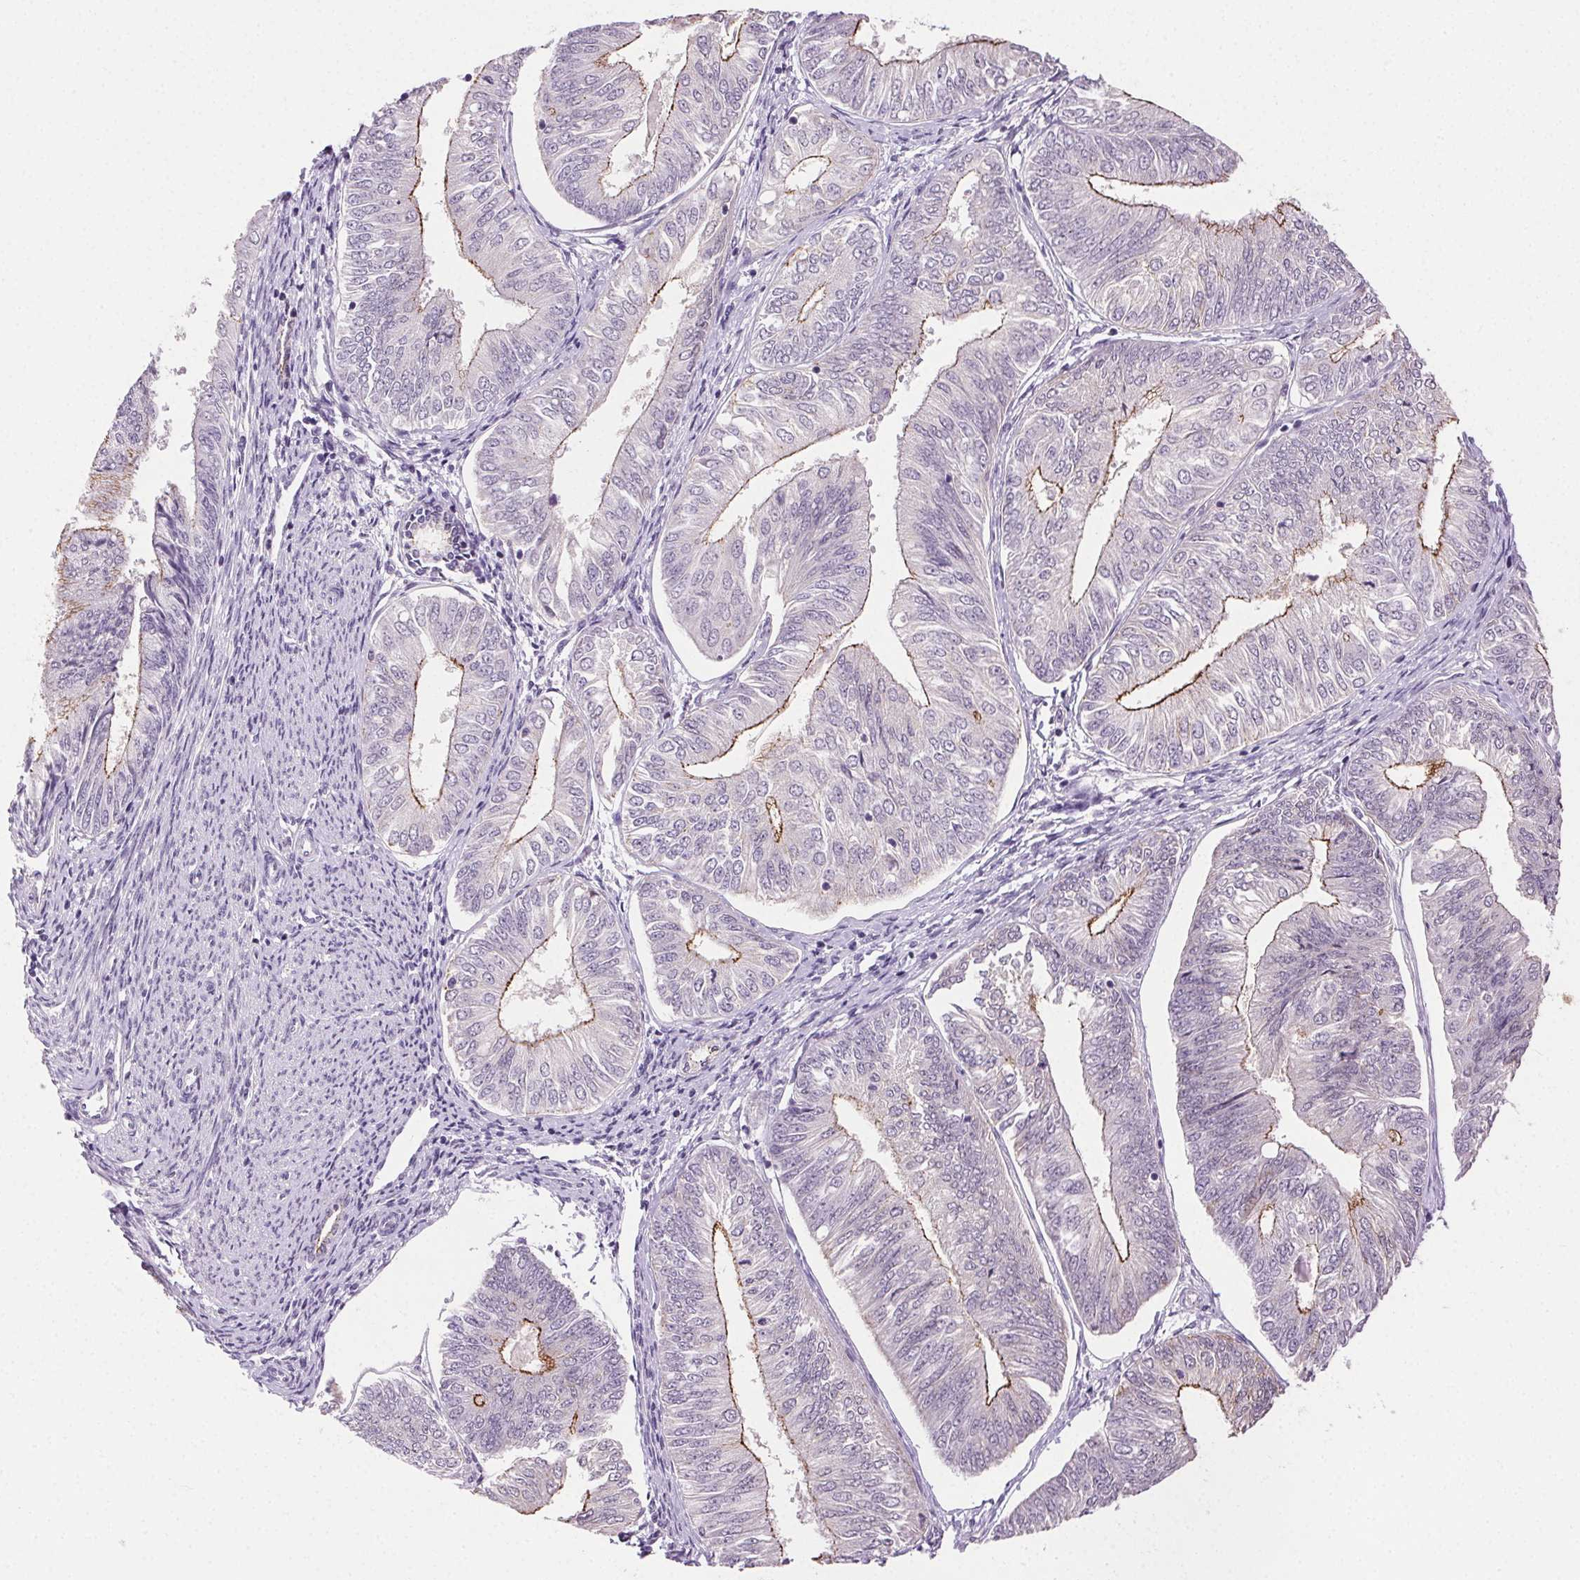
{"staining": {"intensity": "negative", "quantity": "none", "location": "none"}, "tissue": "endometrial cancer", "cell_type": "Tumor cells", "image_type": "cancer", "snomed": [{"axis": "morphology", "description": "Adenocarcinoma, NOS"}, {"axis": "topography", "description": "Endometrium"}], "caption": "Tumor cells show no significant positivity in endometrial cancer (adenocarcinoma).", "gene": "CLDN10", "patient": {"sex": "female", "age": 58}}